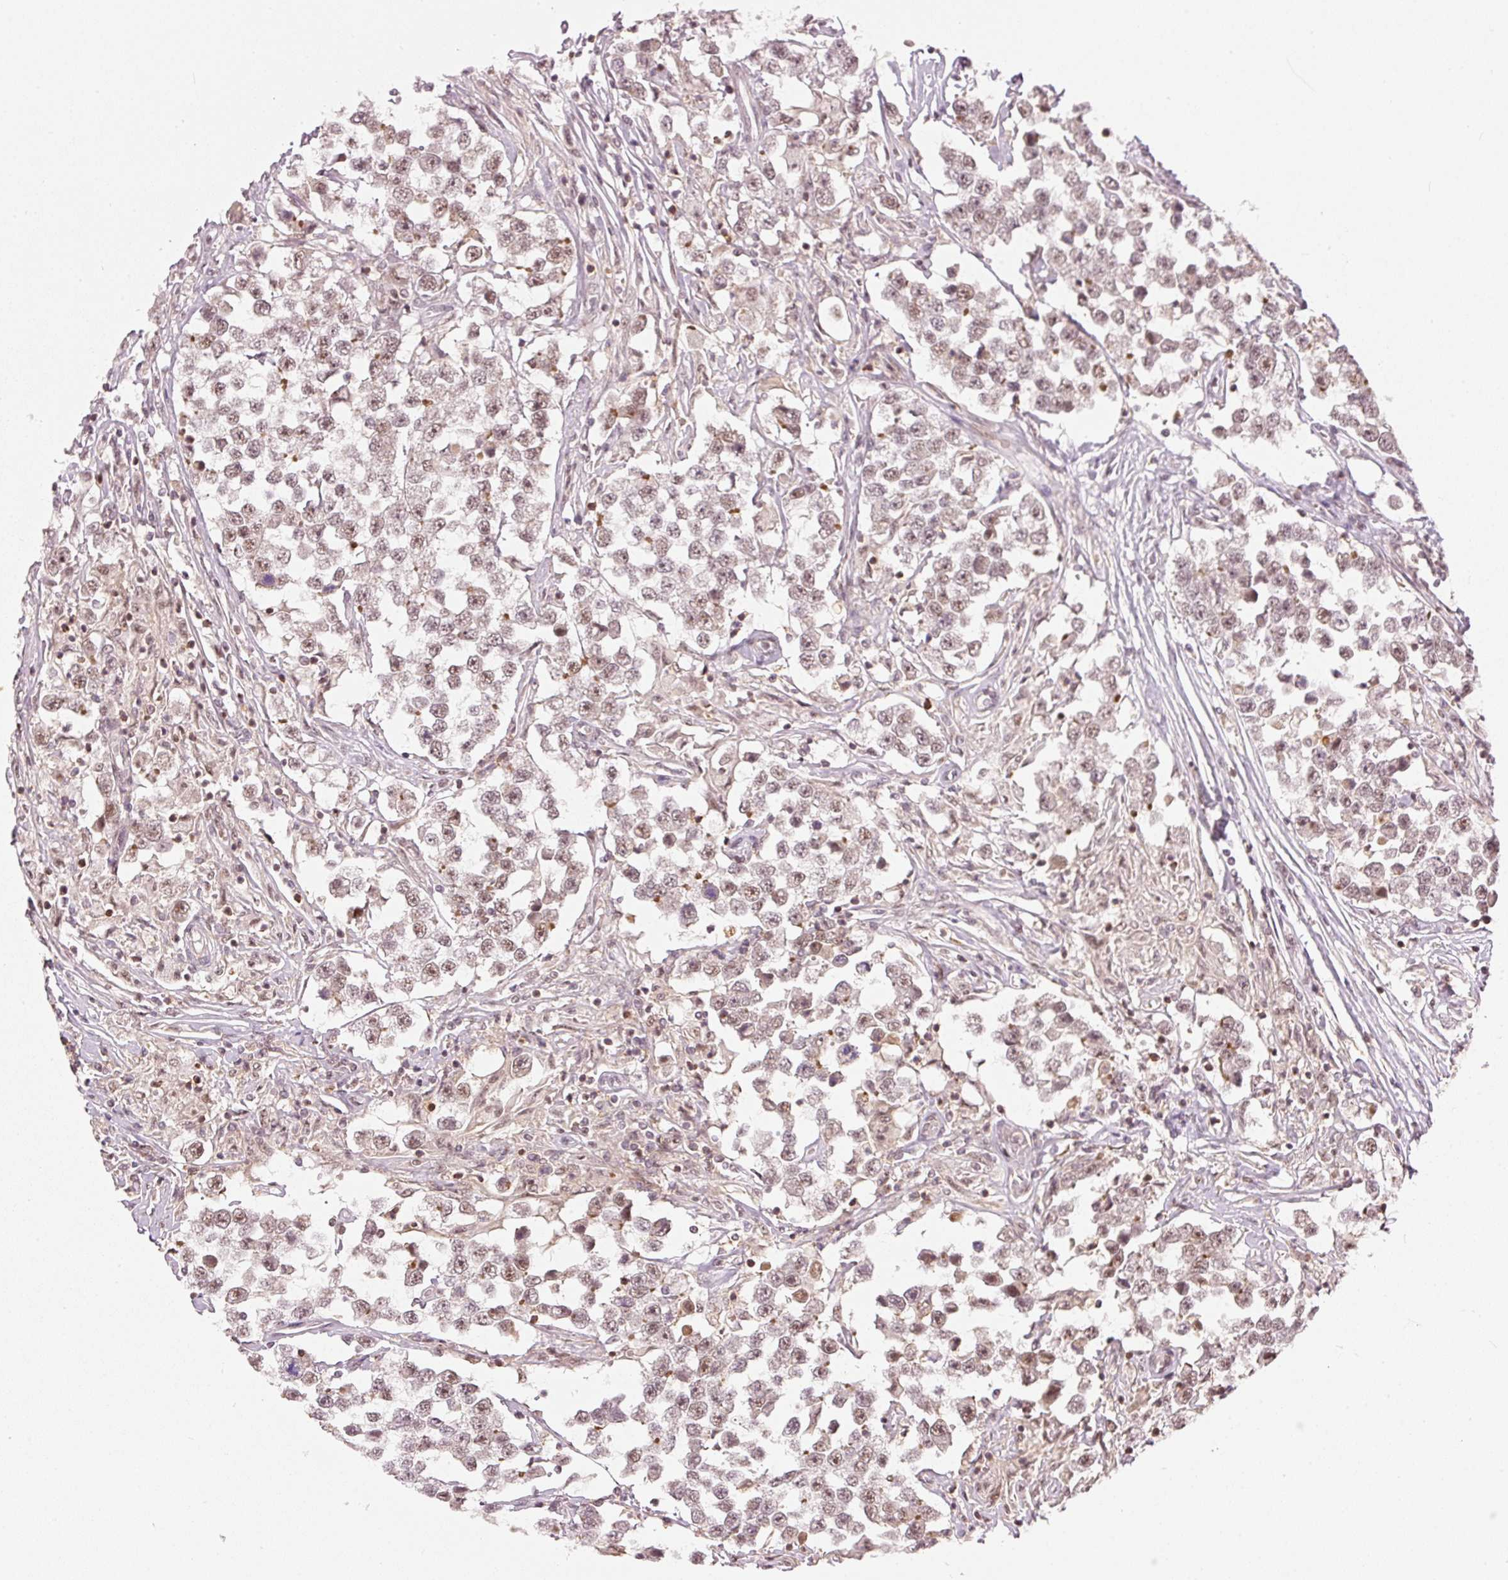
{"staining": {"intensity": "moderate", "quantity": ">75%", "location": "nuclear"}, "tissue": "testis cancer", "cell_type": "Tumor cells", "image_type": "cancer", "snomed": [{"axis": "morphology", "description": "Seminoma, NOS"}, {"axis": "topography", "description": "Testis"}], "caption": "This image reveals testis cancer (seminoma) stained with immunohistochemistry (IHC) to label a protein in brown. The nuclear of tumor cells show moderate positivity for the protein. Nuclei are counter-stained blue.", "gene": "THOC6", "patient": {"sex": "male", "age": 46}}